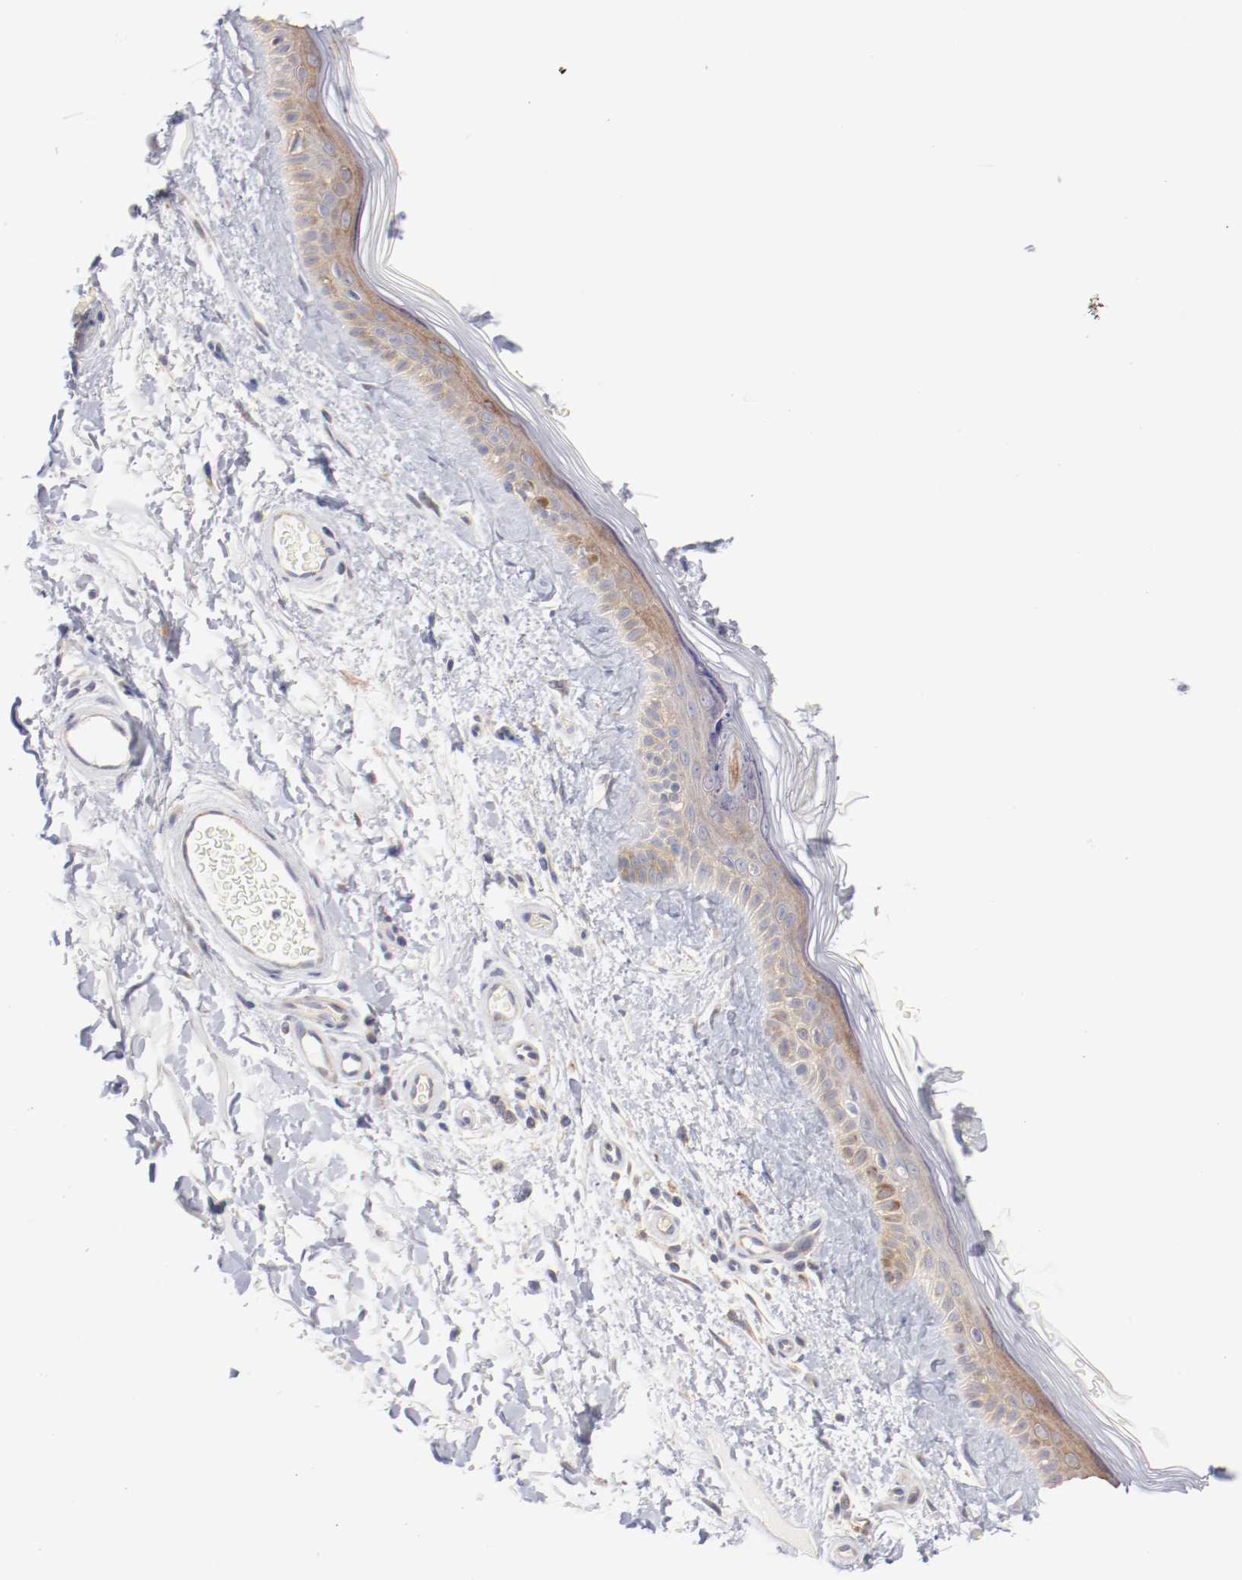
{"staining": {"intensity": "negative", "quantity": "none", "location": "none"}, "tissue": "skin", "cell_type": "Fibroblasts", "image_type": "normal", "snomed": [{"axis": "morphology", "description": "Normal tissue, NOS"}, {"axis": "topography", "description": "Skin"}], "caption": "This is an immunohistochemistry micrograph of normal skin. There is no positivity in fibroblasts.", "gene": "SETD3", "patient": {"sex": "male", "age": 63}}